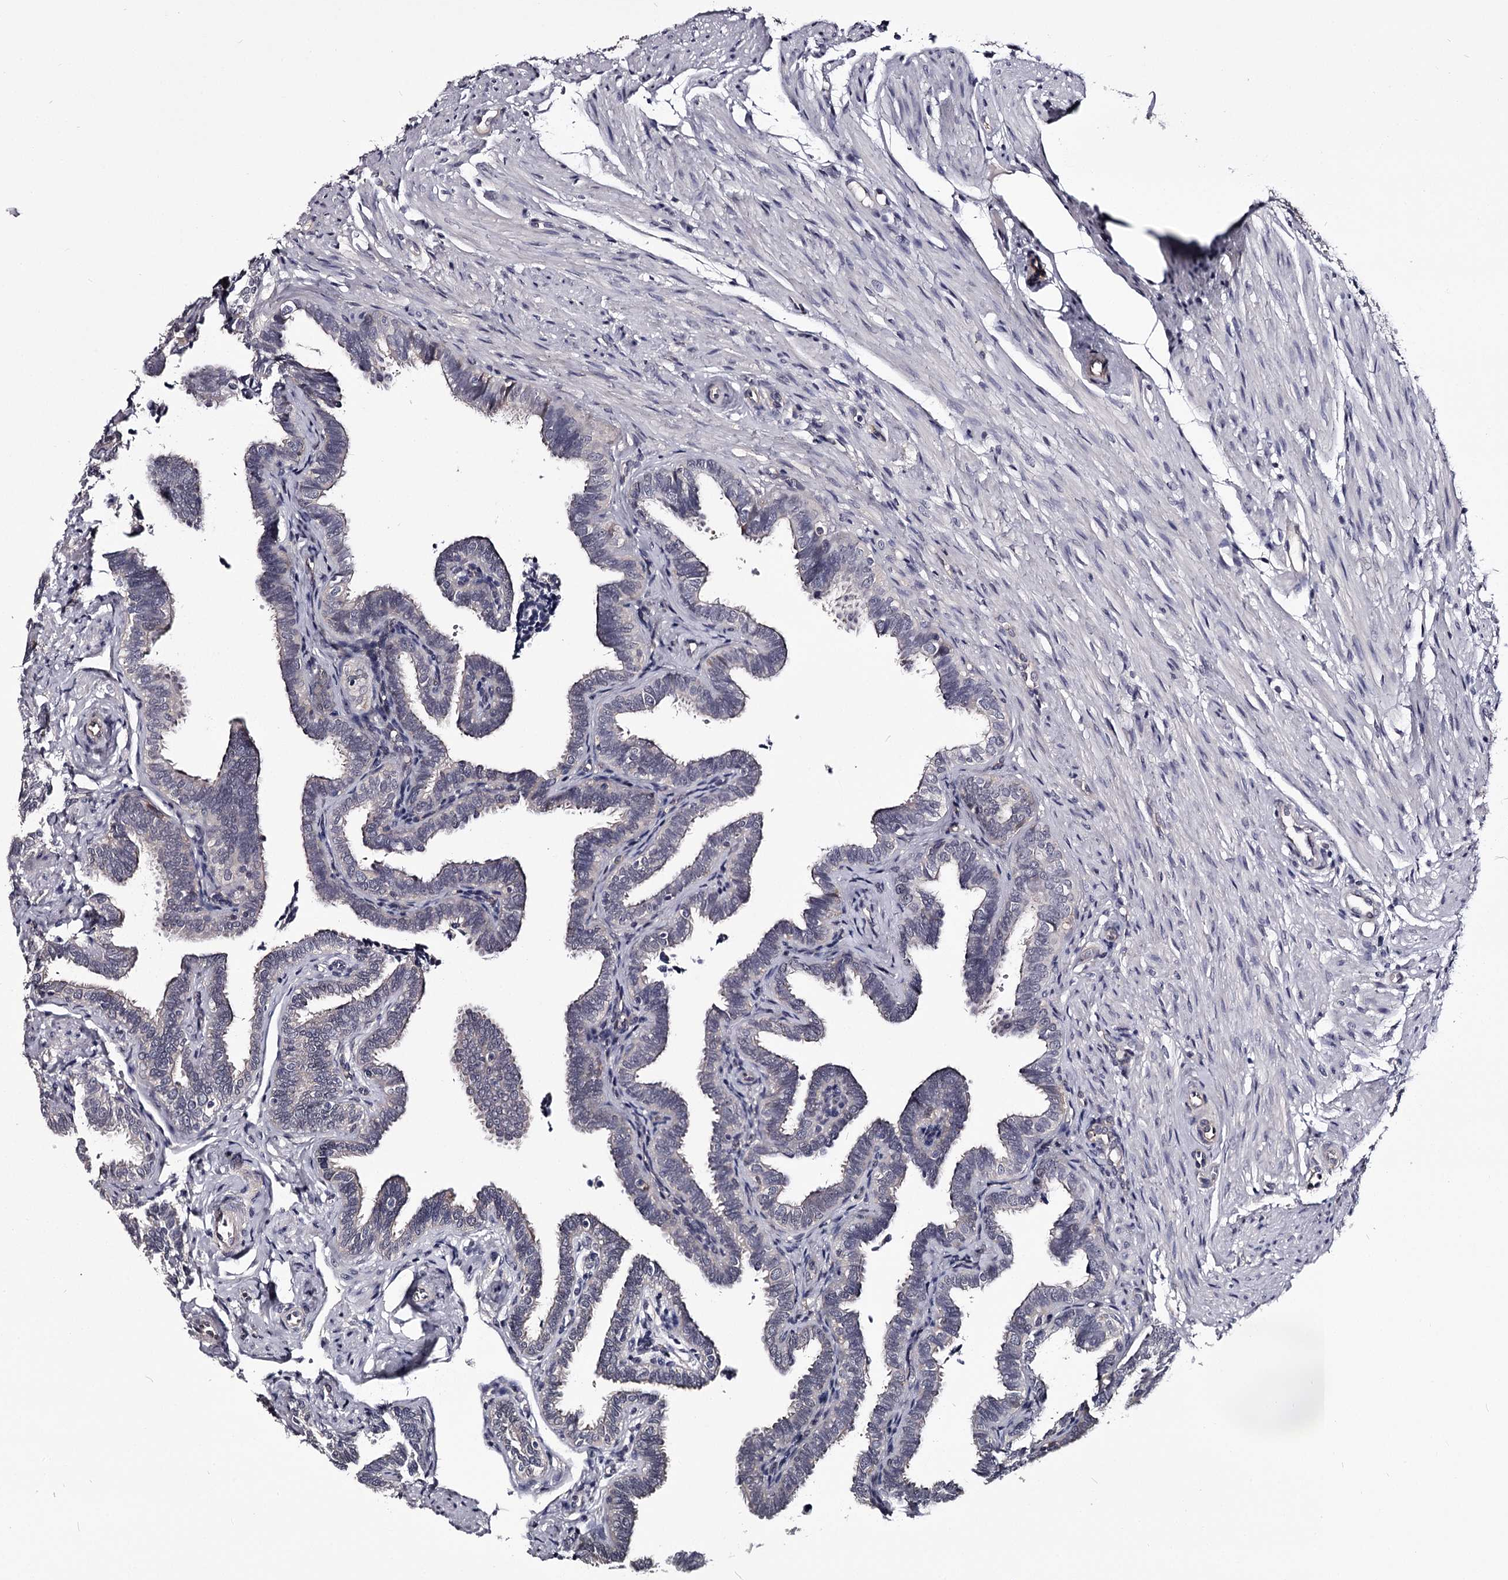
{"staining": {"intensity": "negative", "quantity": "none", "location": "none"}, "tissue": "fallopian tube", "cell_type": "Glandular cells", "image_type": "normal", "snomed": [{"axis": "morphology", "description": "Normal tissue, NOS"}, {"axis": "topography", "description": "Fallopian tube"}], "caption": "A high-resolution photomicrograph shows immunohistochemistry staining of unremarkable fallopian tube, which exhibits no significant expression in glandular cells.", "gene": "GSTO1", "patient": {"sex": "female", "age": 39}}